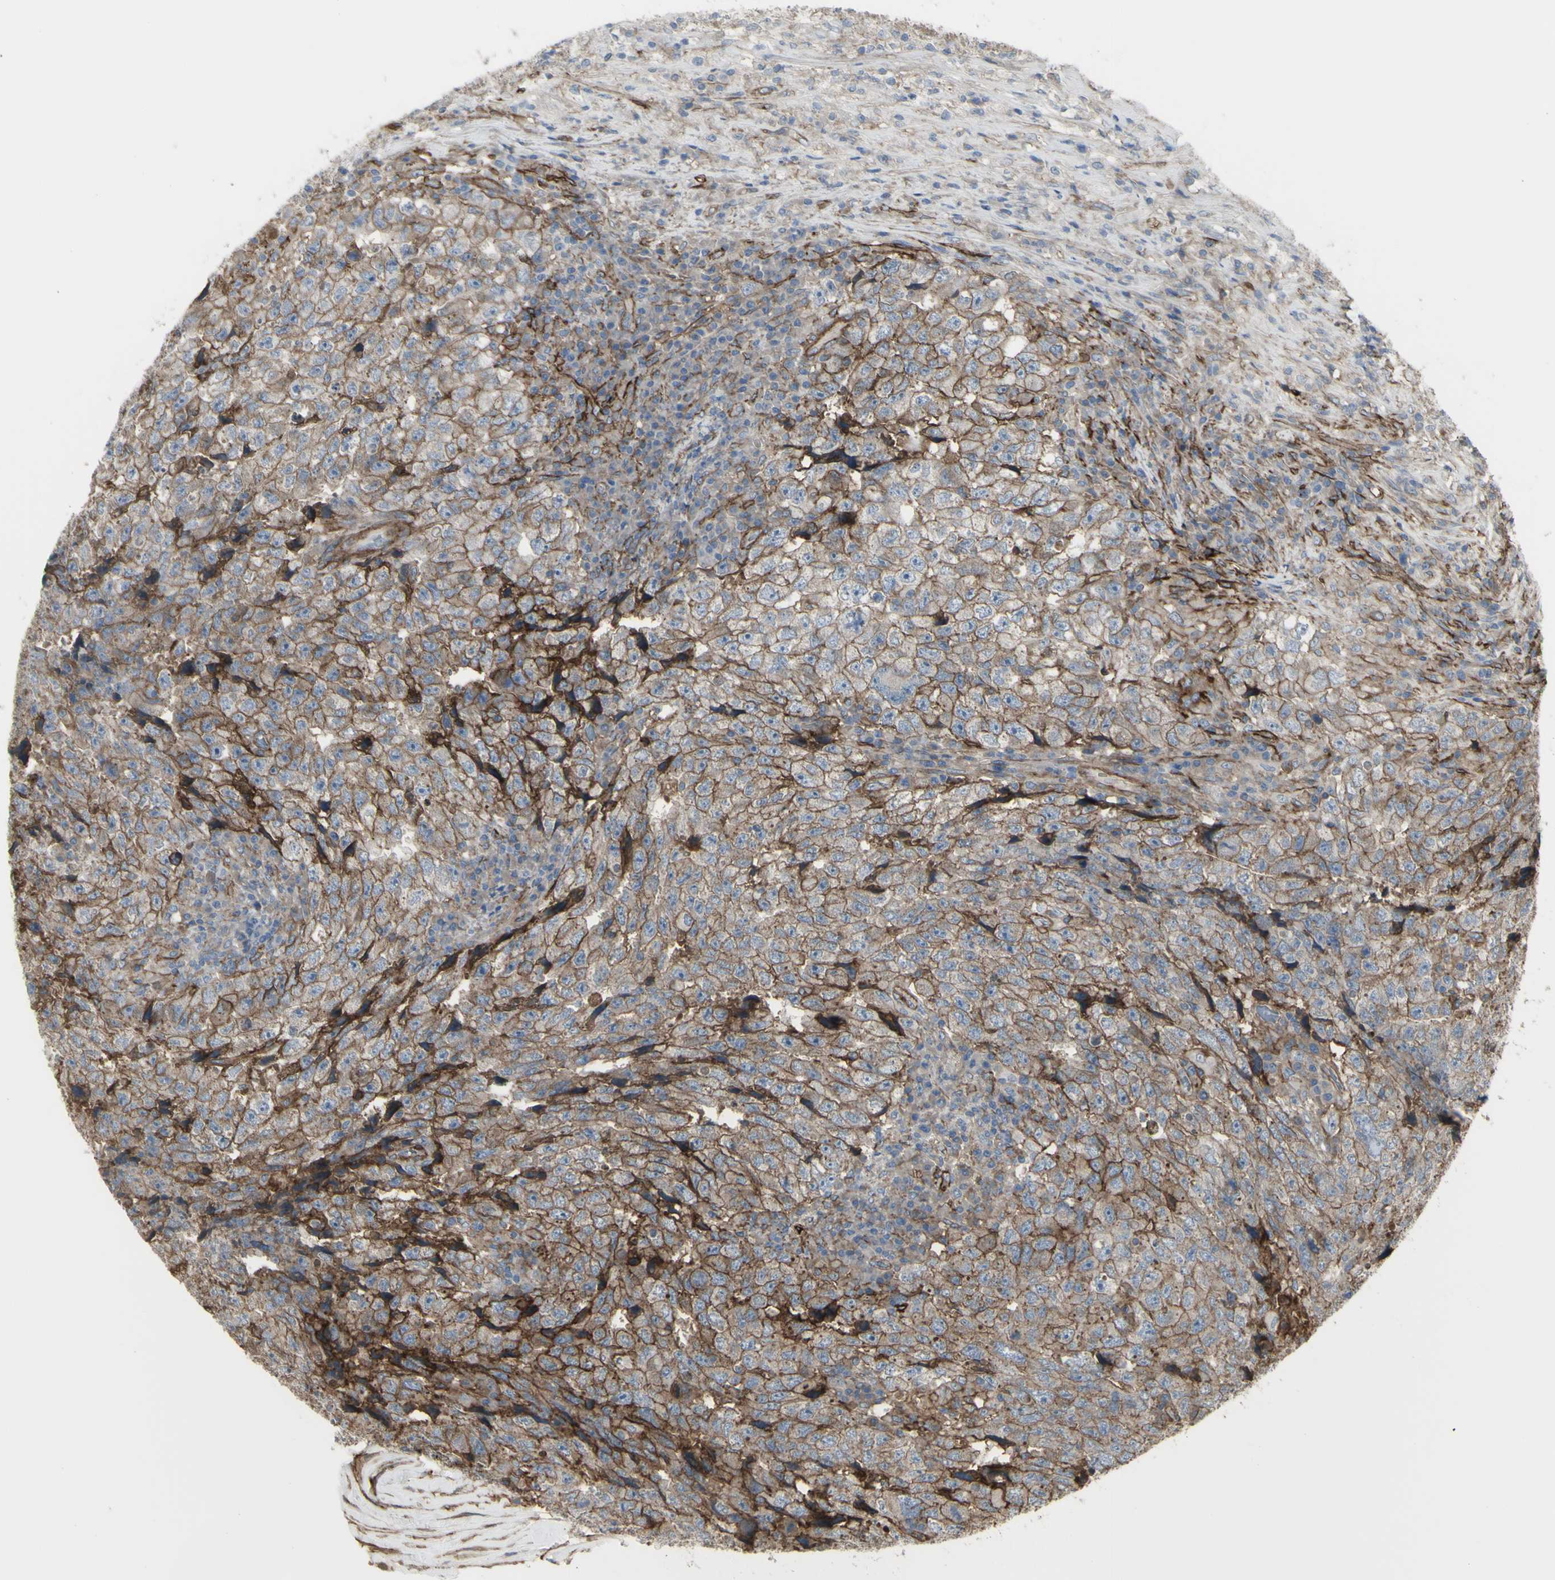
{"staining": {"intensity": "moderate", "quantity": "25%-75%", "location": "cytoplasmic/membranous"}, "tissue": "testis cancer", "cell_type": "Tumor cells", "image_type": "cancer", "snomed": [{"axis": "morphology", "description": "Necrosis, NOS"}, {"axis": "morphology", "description": "Carcinoma, Embryonal, NOS"}, {"axis": "topography", "description": "Testis"}], "caption": "Approximately 25%-75% of tumor cells in testis cancer (embryonal carcinoma) display moderate cytoplasmic/membranous protein staining as visualized by brown immunohistochemical staining.", "gene": "CD276", "patient": {"sex": "male", "age": 19}}